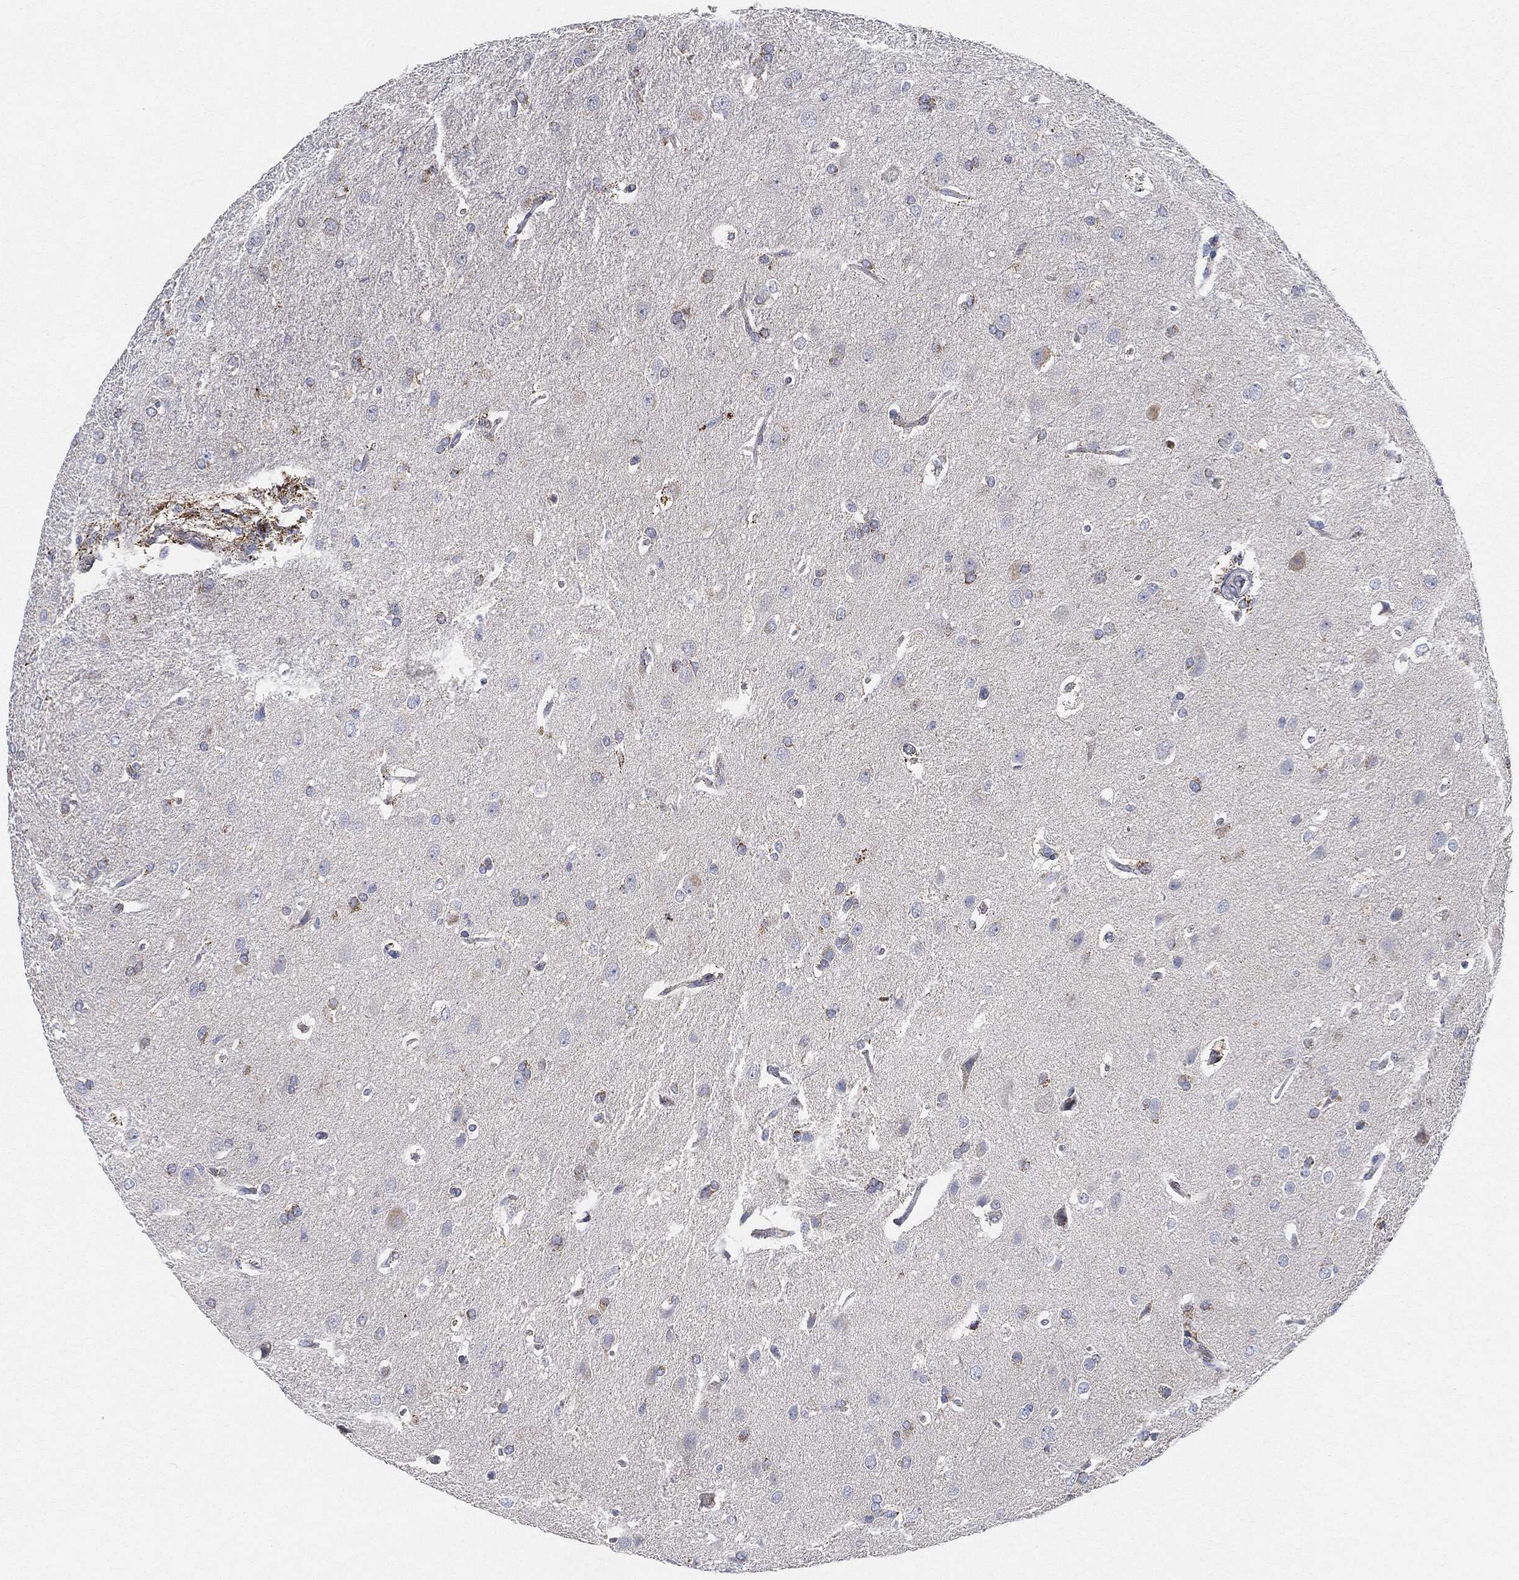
{"staining": {"intensity": "negative", "quantity": "none", "location": "none"}, "tissue": "glioma", "cell_type": "Tumor cells", "image_type": "cancer", "snomed": [{"axis": "morphology", "description": "Glioma, malignant, High grade"}, {"axis": "topography", "description": "Brain"}], "caption": "Malignant glioma (high-grade) was stained to show a protein in brown. There is no significant expression in tumor cells. (Stains: DAB (3,3'-diaminobenzidine) immunohistochemistry with hematoxylin counter stain, Microscopy: brightfield microscopy at high magnification).", "gene": "CAPN15", "patient": {"sex": "male", "age": 68}}